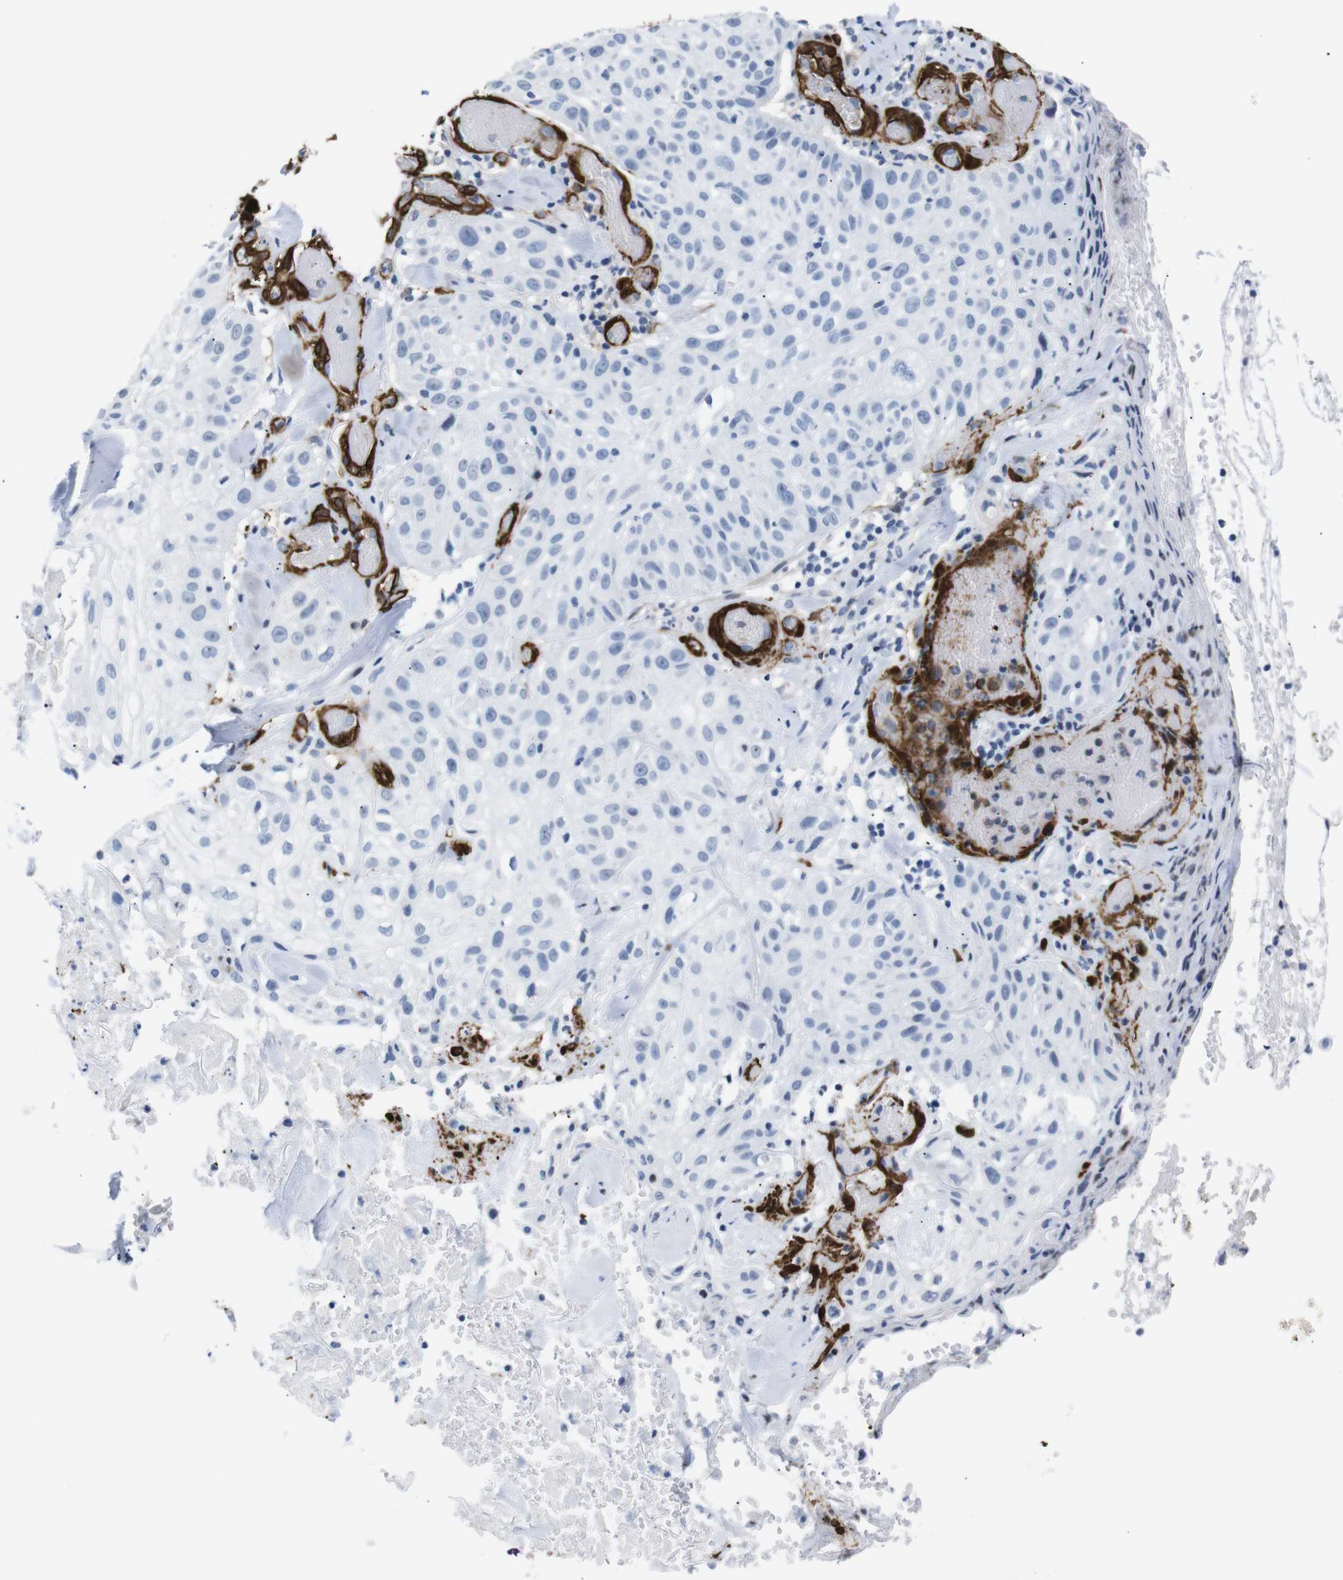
{"staining": {"intensity": "negative", "quantity": "none", "location": "none"}, "tissue": "skin cancer", "cell_type": "Tumor cells", "image_type": "cancer", "snomed": [{"axis": "morphology", "description": "Squamous cell carcinoma, NOS"}, {"axis": "topography", "description": "Skin"}], "caption": "Human skin squamous cell carcinoma stained for a protein using immunohistochemistry shows no expression in tumor cells.", "gene": "ACTA2", "patient": {"sex": "male", "age": 86}}